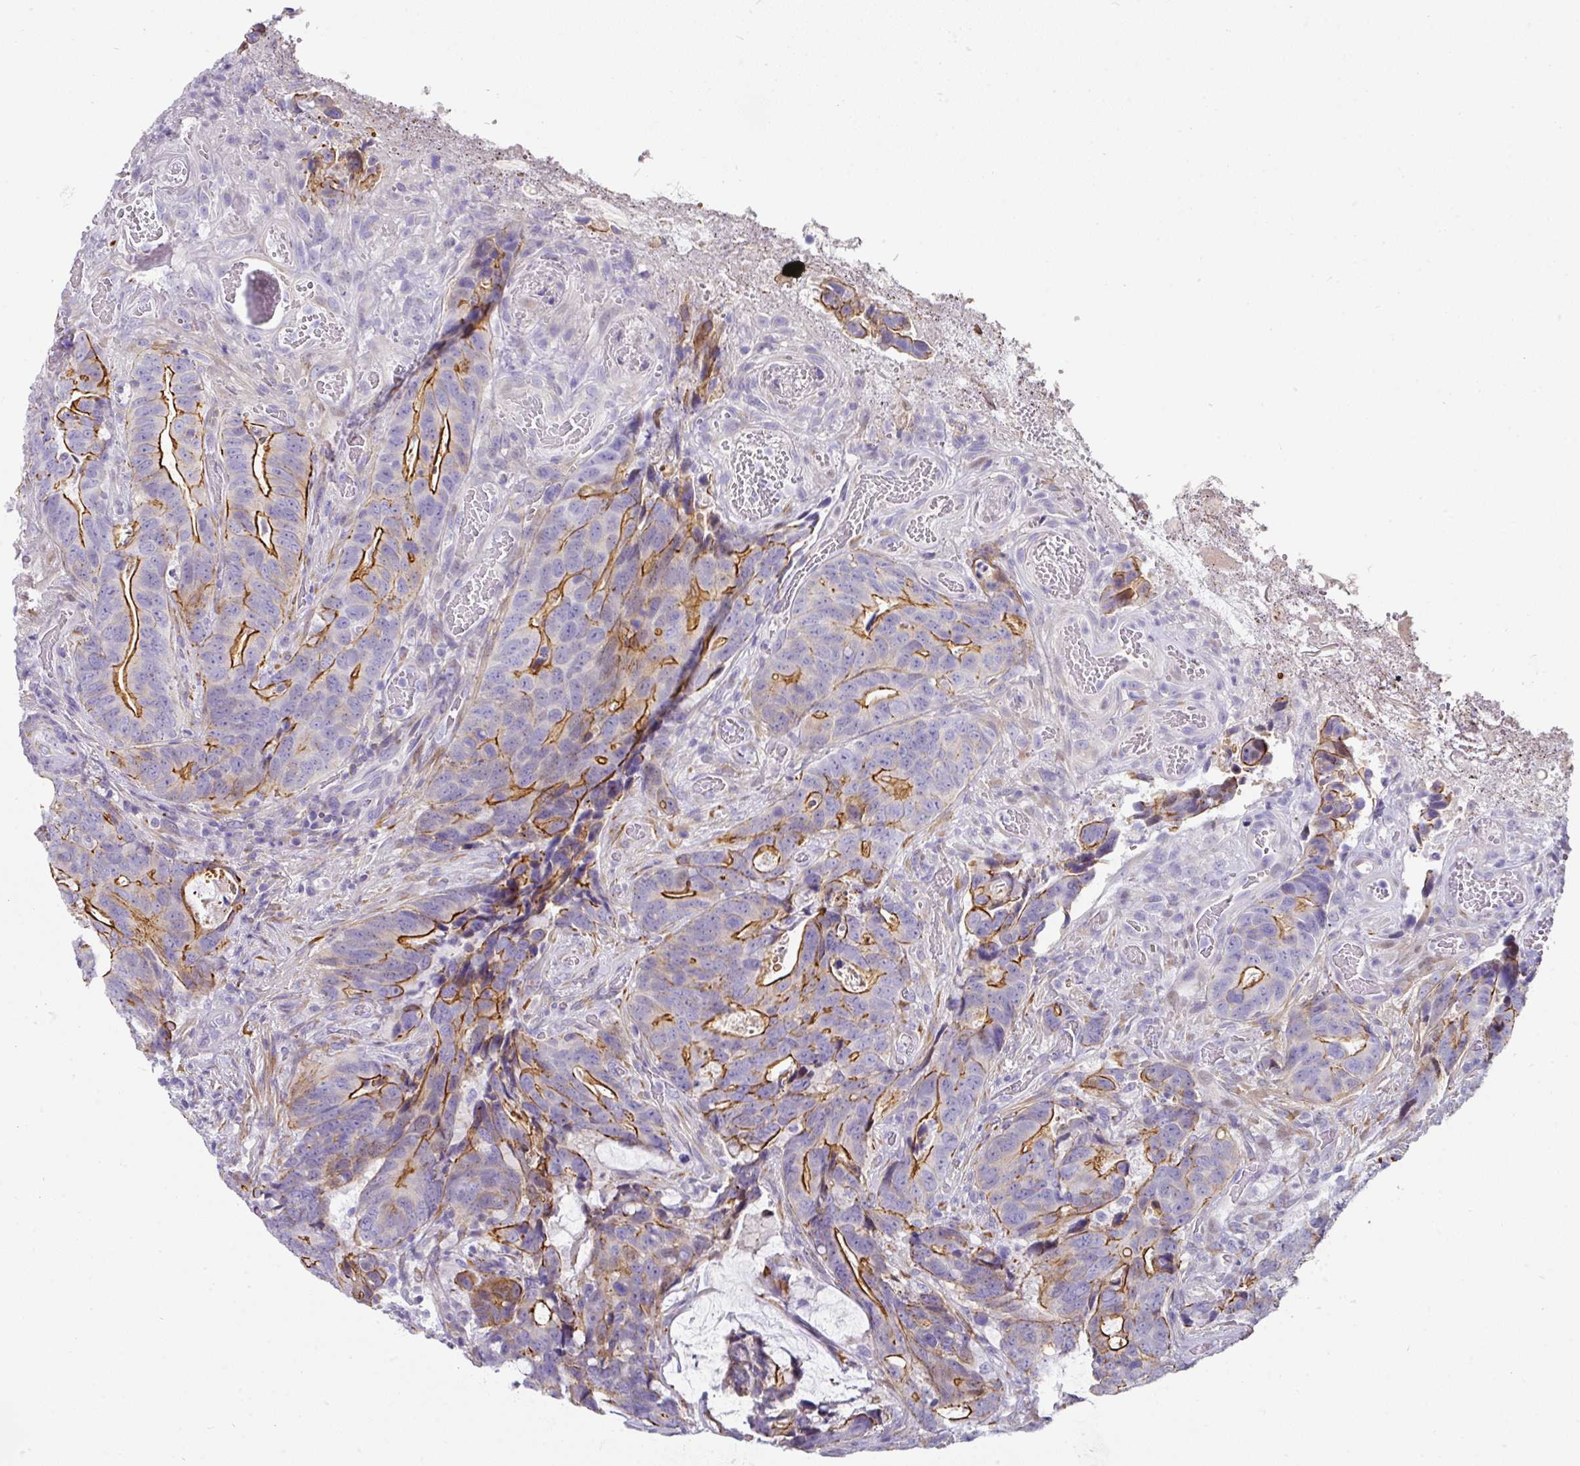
{"staining": {"intensity": "strong", "quantity": "25%-75%", "location": "cytoplasmic/membranous"}, "tissue": "colorectal cancer", "cell_type": "Tumor cells", "image_type": "cancer", "snomed": [{"axis": "morphology", "description": "Adenocarcinoma, NOS"}, {"axis": "topography", "description": "Colon"}], "caption": "About 25%-75% of tumor cells in human colorectal cancer exhibit strong cytoplasmic/membranous protein expression as visualized by brown immunohistochemical staining.", "gene": "ANKRD29", "patient": {"sex": "female", "age": 82}}